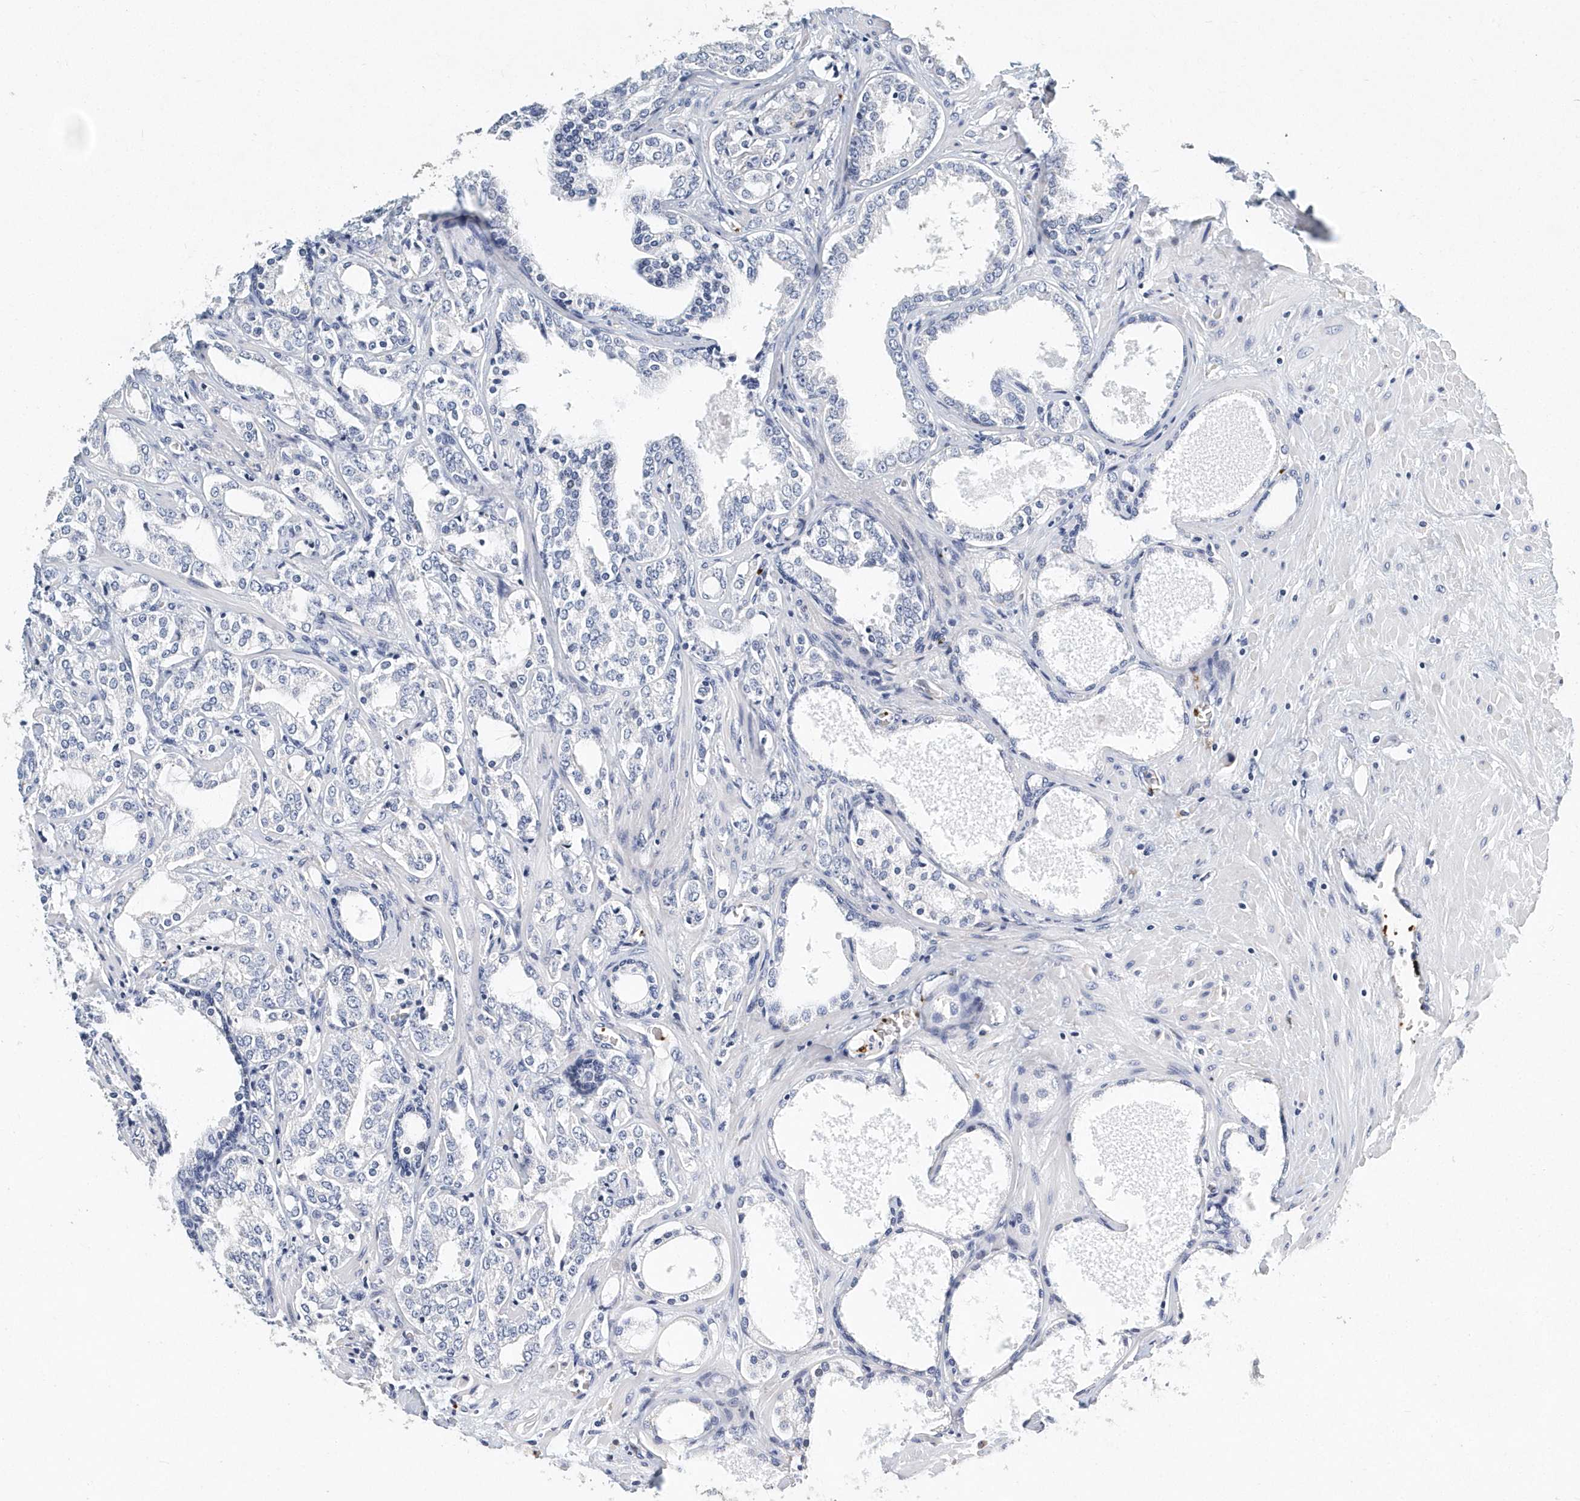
{"staining": {"intensity": "negative", "quantity": "none", "location": "none"}, "tissue": "prostate cancer", "cell_type": "Tumor cells", "image_type": "cancer", "snomed": [{"axis": "morphology", "description": "Adenocarcinoma, High grade"}, {"axis": "topography", "description": "Prostate"}], "caption": "Tumor cells show no significant staining in prostate cancer (adenocarcinoma (high-grade)). Nuclei are stained in blue.", "gene": "ITGA2B", "patient": {"sex": "male", "age": 64}}